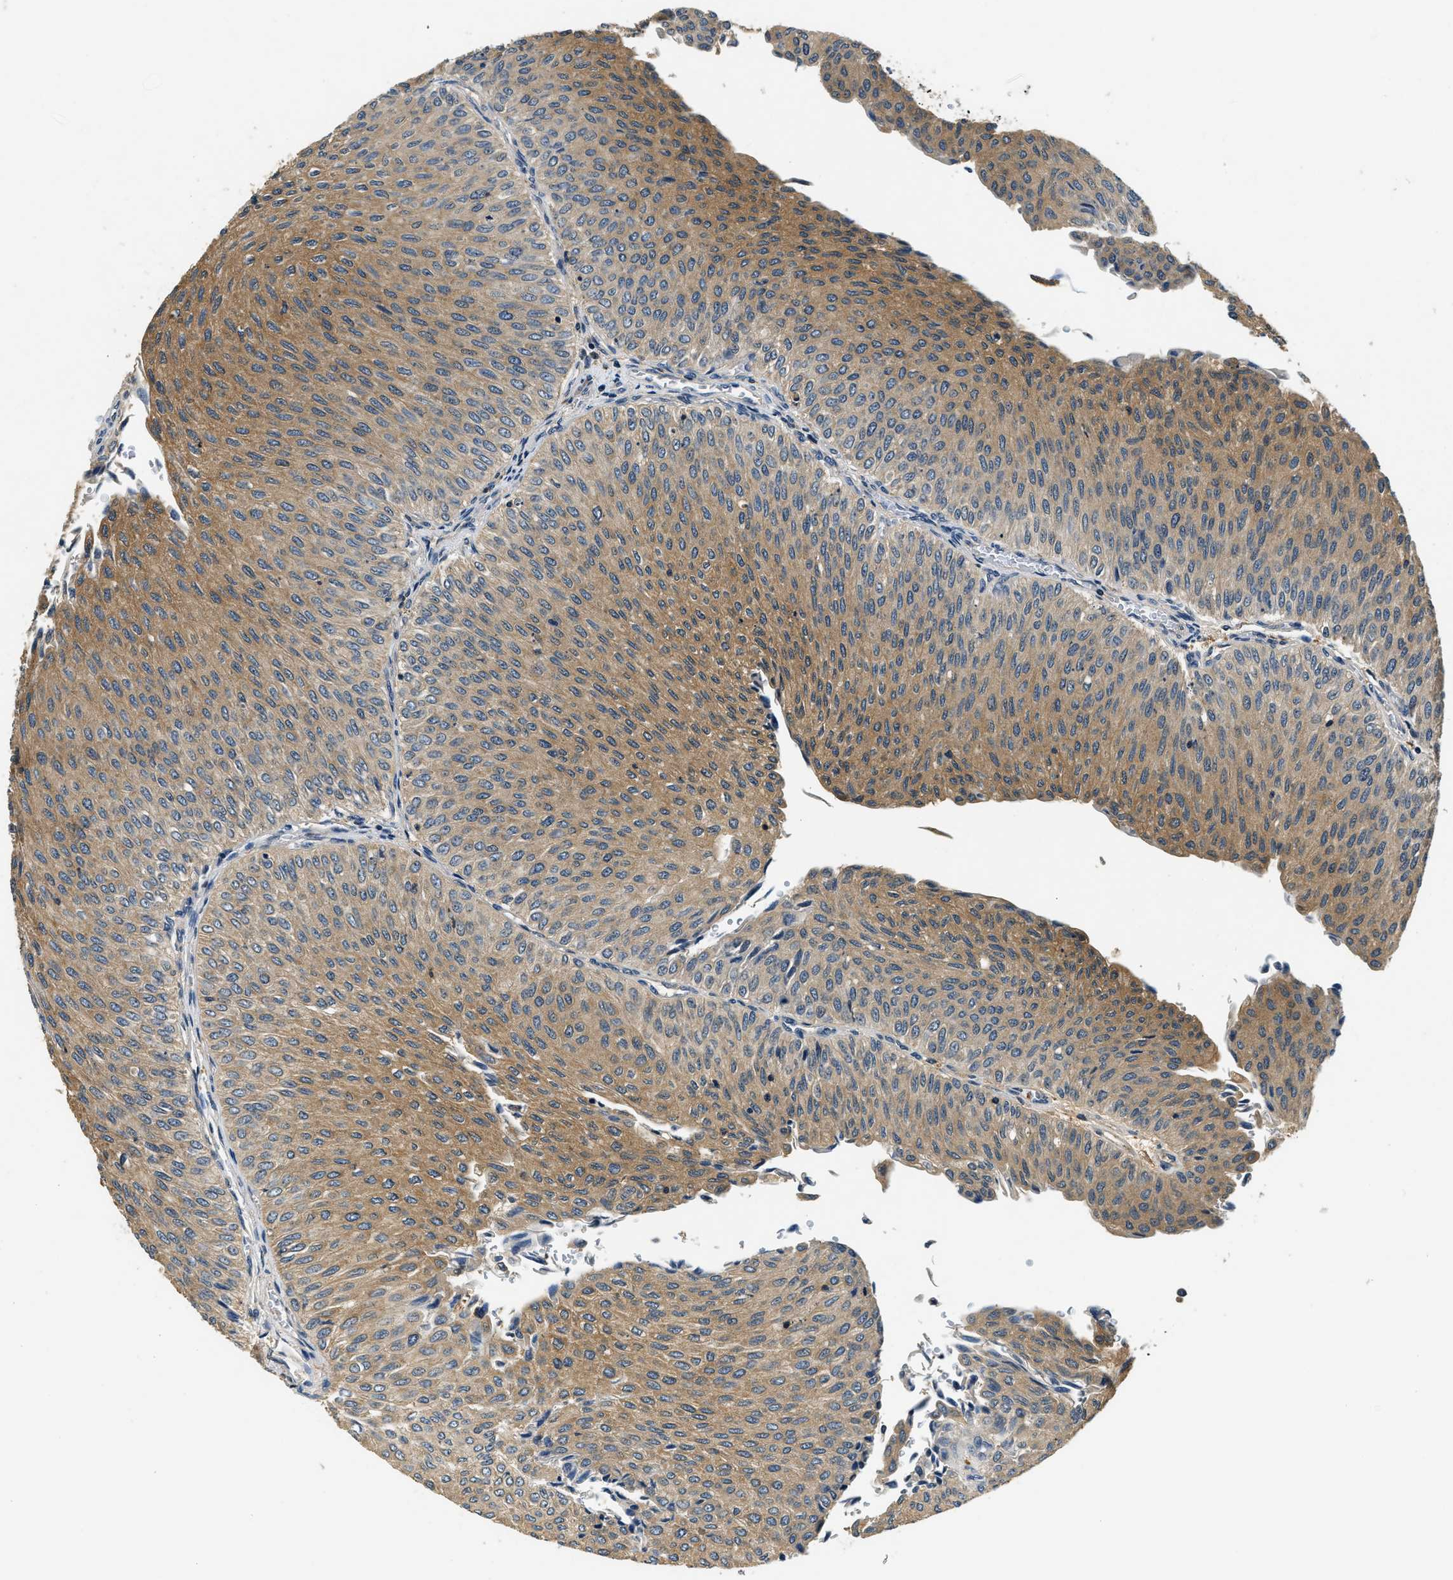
{"staining": {"intensity": "moderate", "quantity": ">75%", "location": "cytoplasmic/membranous"}, "tissue": "urothelial cancer", "cell_type": "Tumor cells", "image_type": "cancer", "snomed": [{"axis": "morphology", "description": "Urothelial carcinoma, Low grade"}, {"axis": "topography", "description": "Urinary bladder"}], "caption": "Urothelial carcinoma (low-grade) was stained to show a protein in brown. There is medium levels of moderate cytoplasmic/membranous positivity in about >75% of tumor cells.", "gene": "RESF1", "patient": {"sex": "male", "age": 78}}